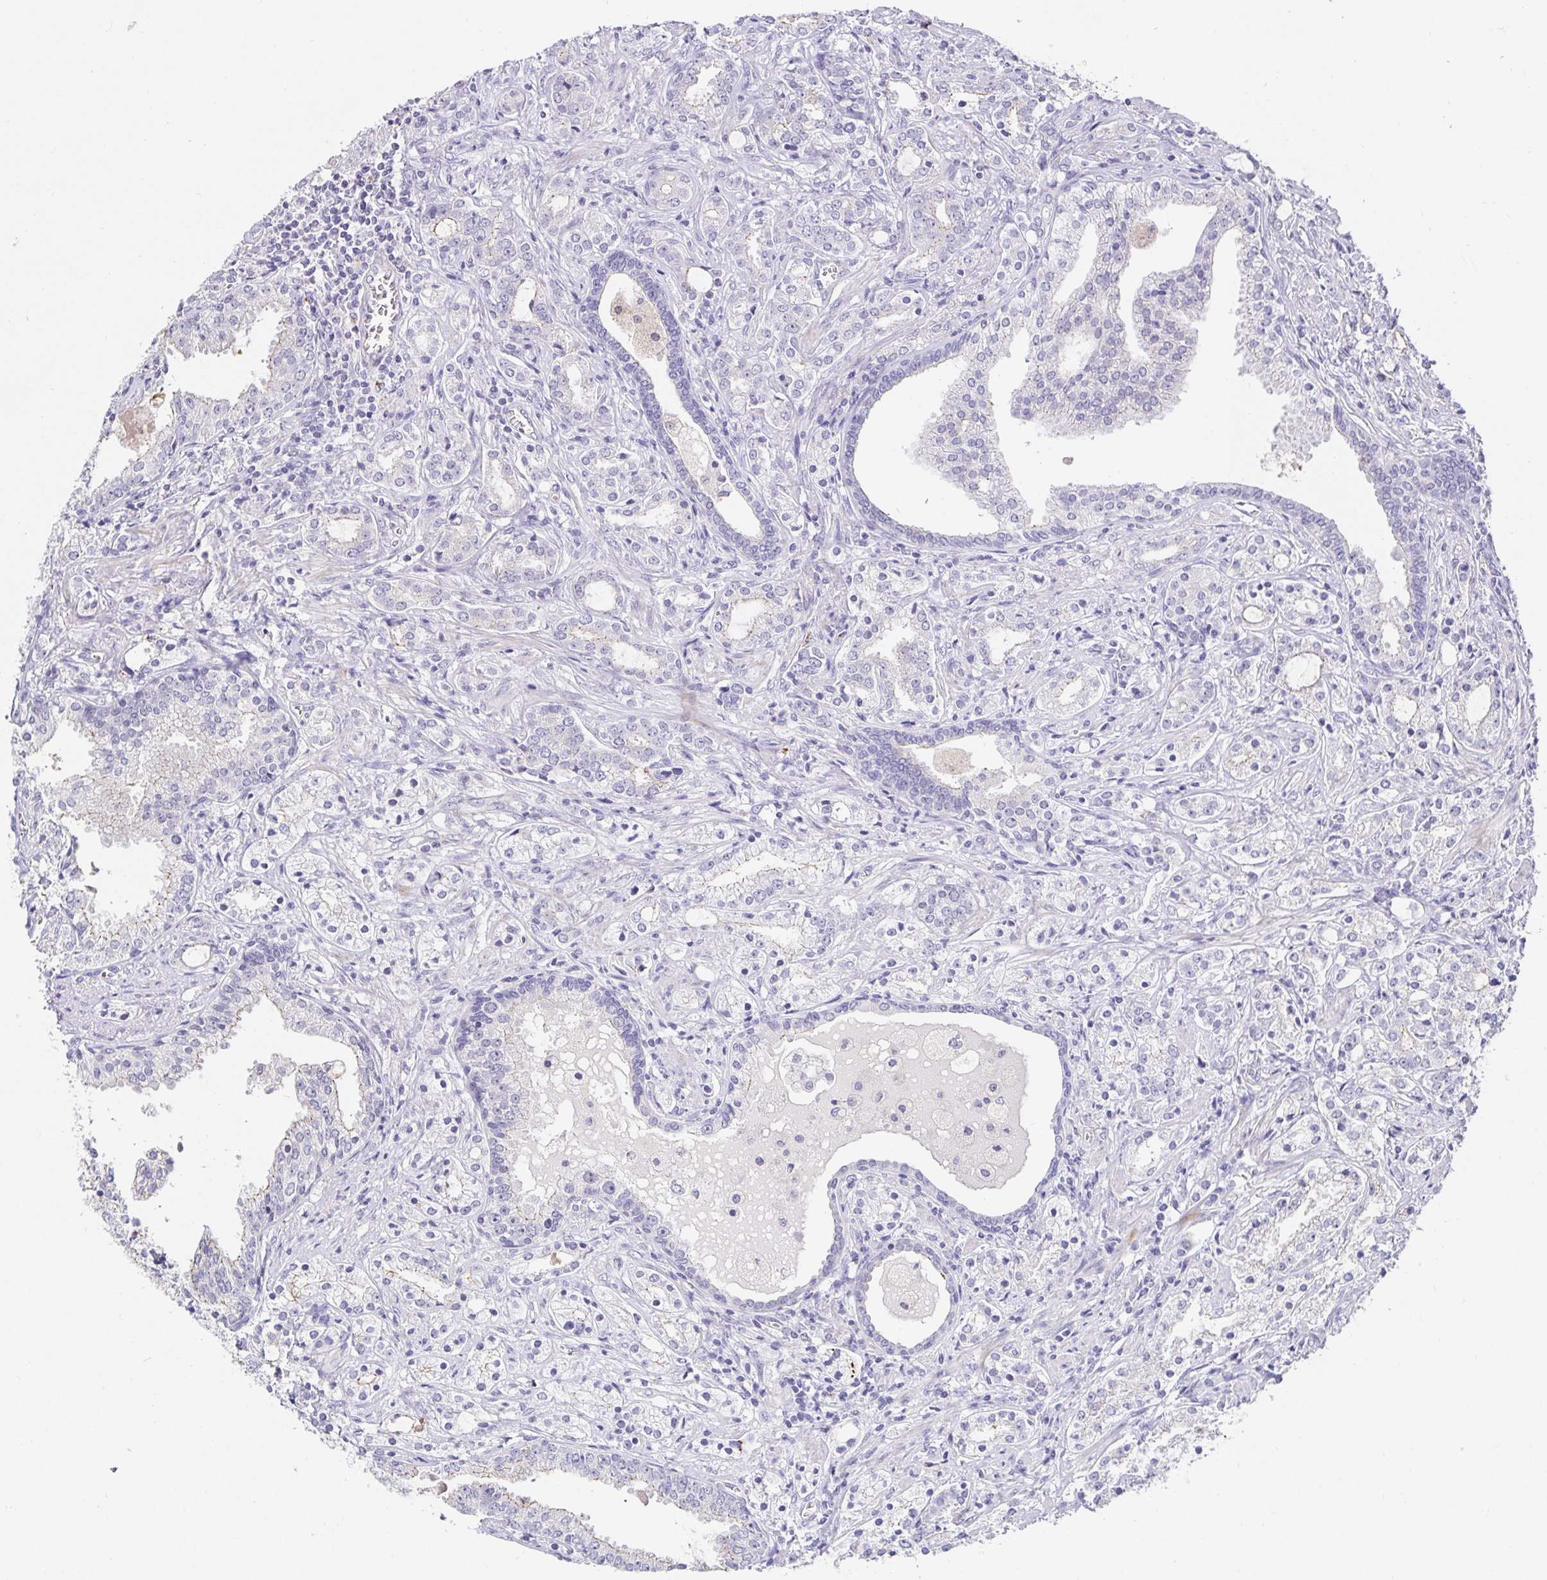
{"staining": {"intensity": "negative", "quantity": "none", "location": "none"}, "tissue": "prostate cancer", "cell_type": "Tumor cells", "image_type": "cancer", "snomed": [{"axis": "morphology", "description": "Adenocarcinoma, Medium grade"}, {"axis": "topography", "description": "Prostate"}], "caption": "High power microscopy photomicrograph of an IHC micrograph of prostate cancer, revealing no significant expression in tumor cells. (Immunohistochemistry (ihc), brightfield microscopy, high magnification).", "gene": "PDX1", "patient": {"sex": "male", "age": 57}}